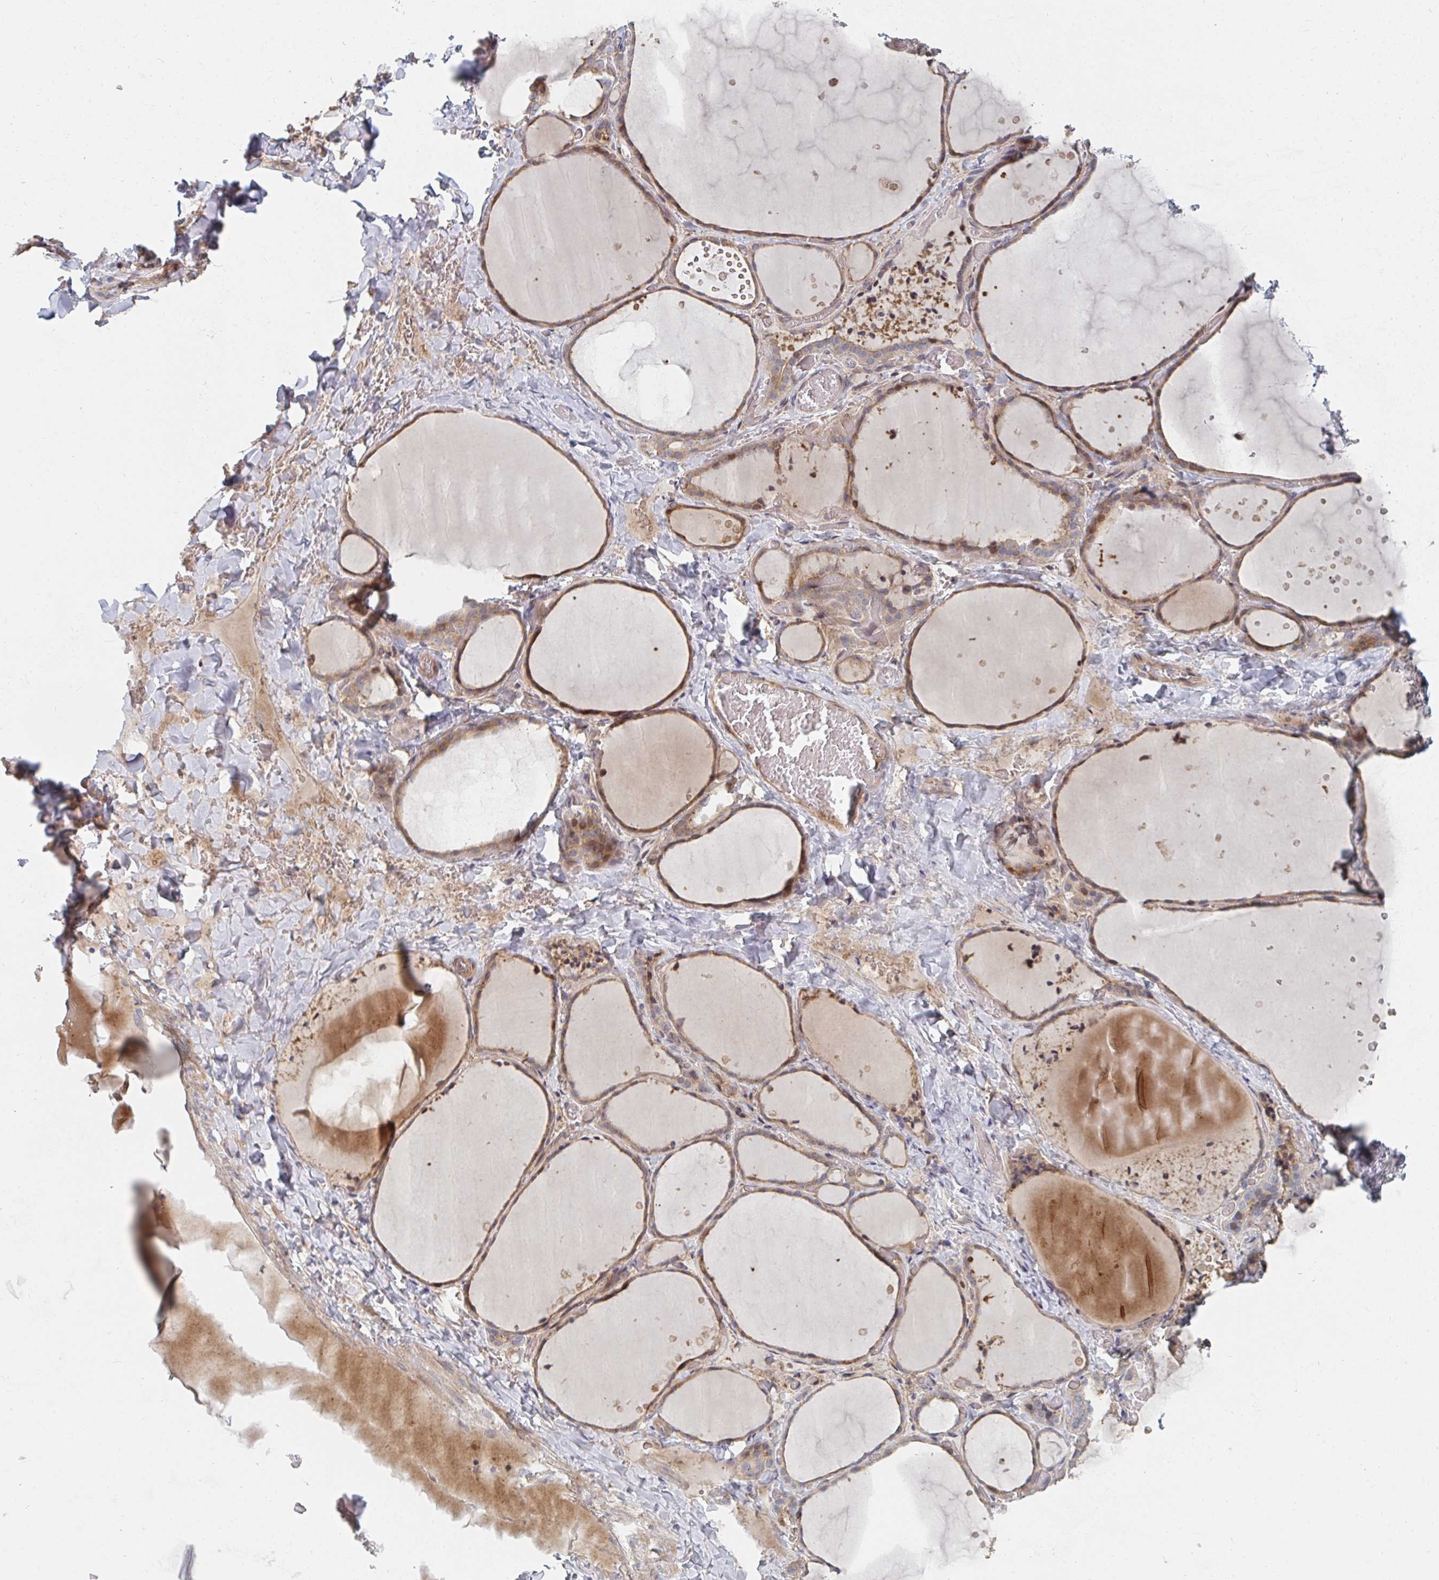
{"staining": {"intensity": "moderate", "quantity": ">75%", "location": "cytoplasmic/membranous"}, "tissue": "thyroid gland", "cell_type": "Glandular cells", "image_type": "normal", "snomed": [{"axis": "morphology", "description": "Normal tissue, NOS"}, {"axis": "topography", "description": "Thyroid gland"}], "caption": "Human thyroid gland stained for a protein (brown) demonstrates moderate cytoplasmic/membranous positive staining in about >75% of glandular cells.", "gene": "PTEN", "patient": {"sex": "female", "age": 36}}